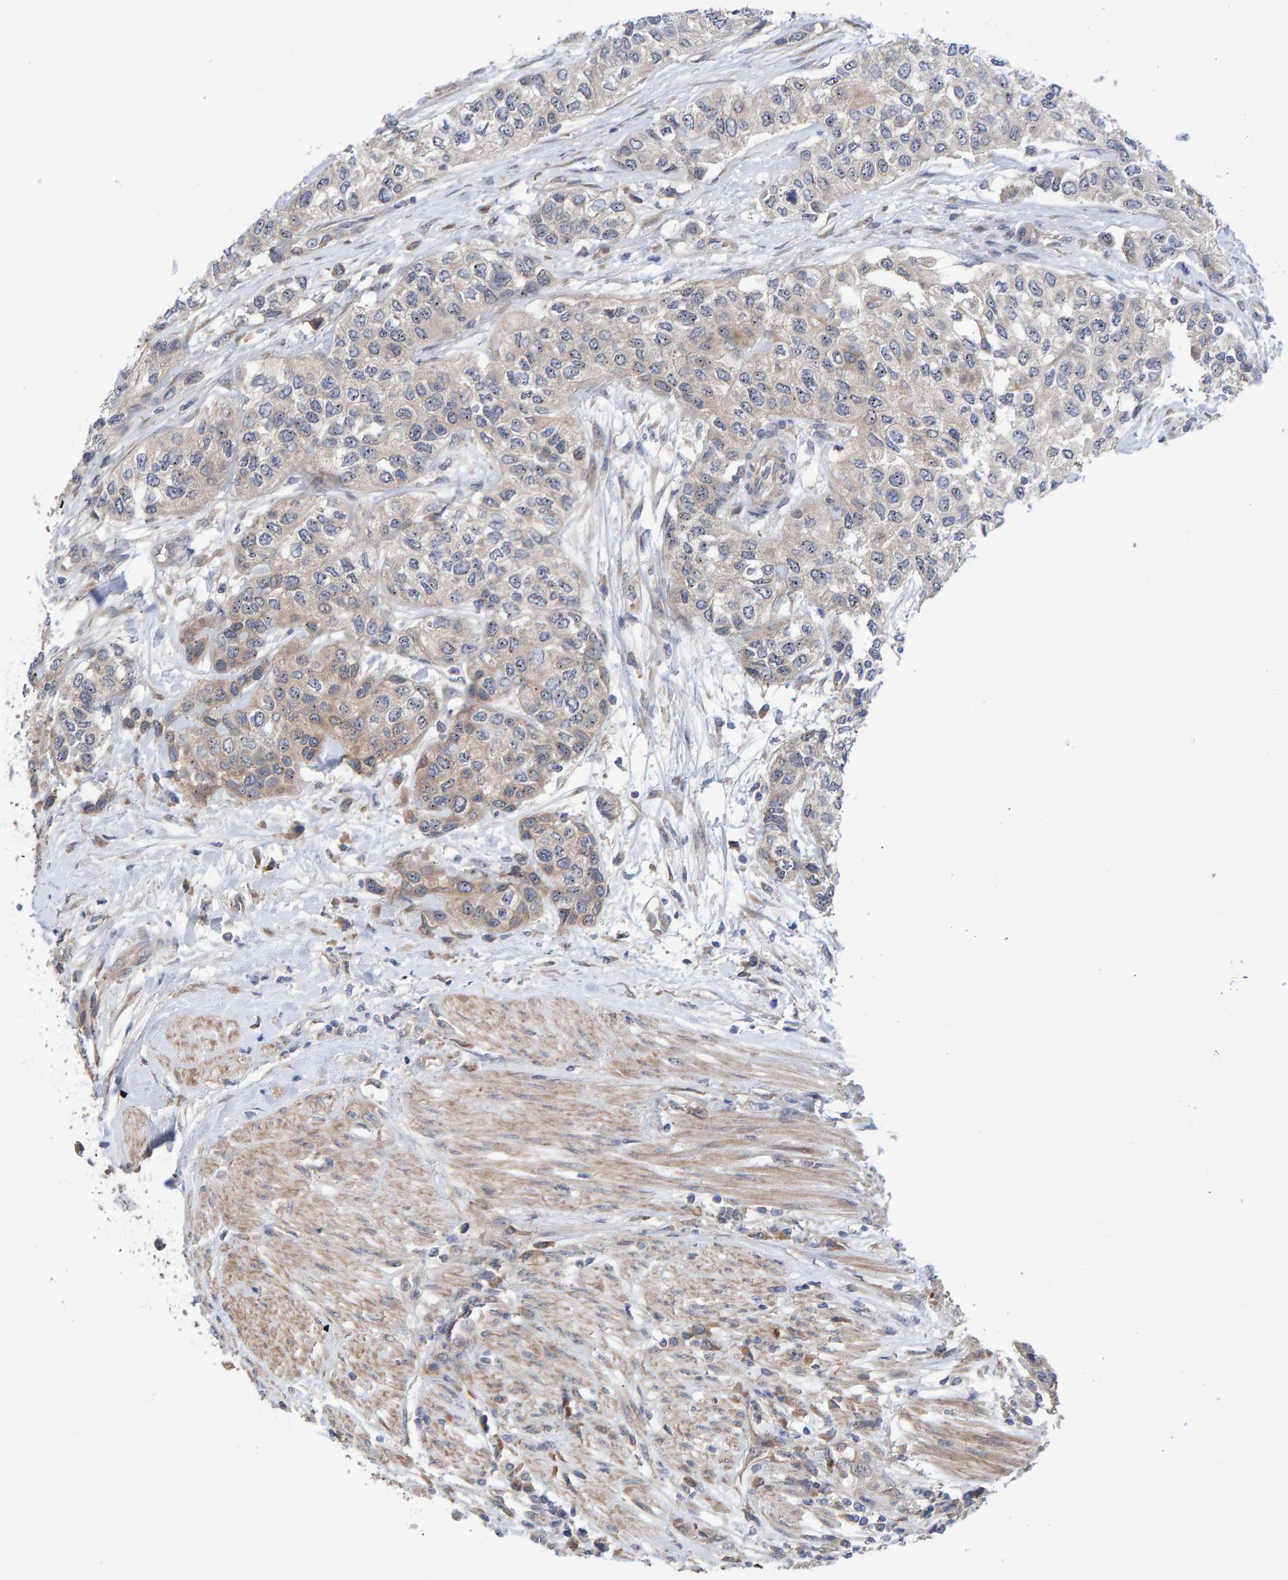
{"staining": {"intensity": "weak", "quantity": "<25%", "location": "cytoplasmic/membranous"}, "tissue": "urothelial cancer", "cell_type": "Tumor cells", "image_type": "cancer", "snomed": [{"axis": "morphology", "description": "Urothelial carcinoma, High grade"}, {"axis": "topography", "description": "Urinary bladder"}], "caption": "IHC of human urothelial cancer exhibits no positivity in tumor cells.", "gene": "LRSAM1", "patient": {"sex": "female", "age": 56}}